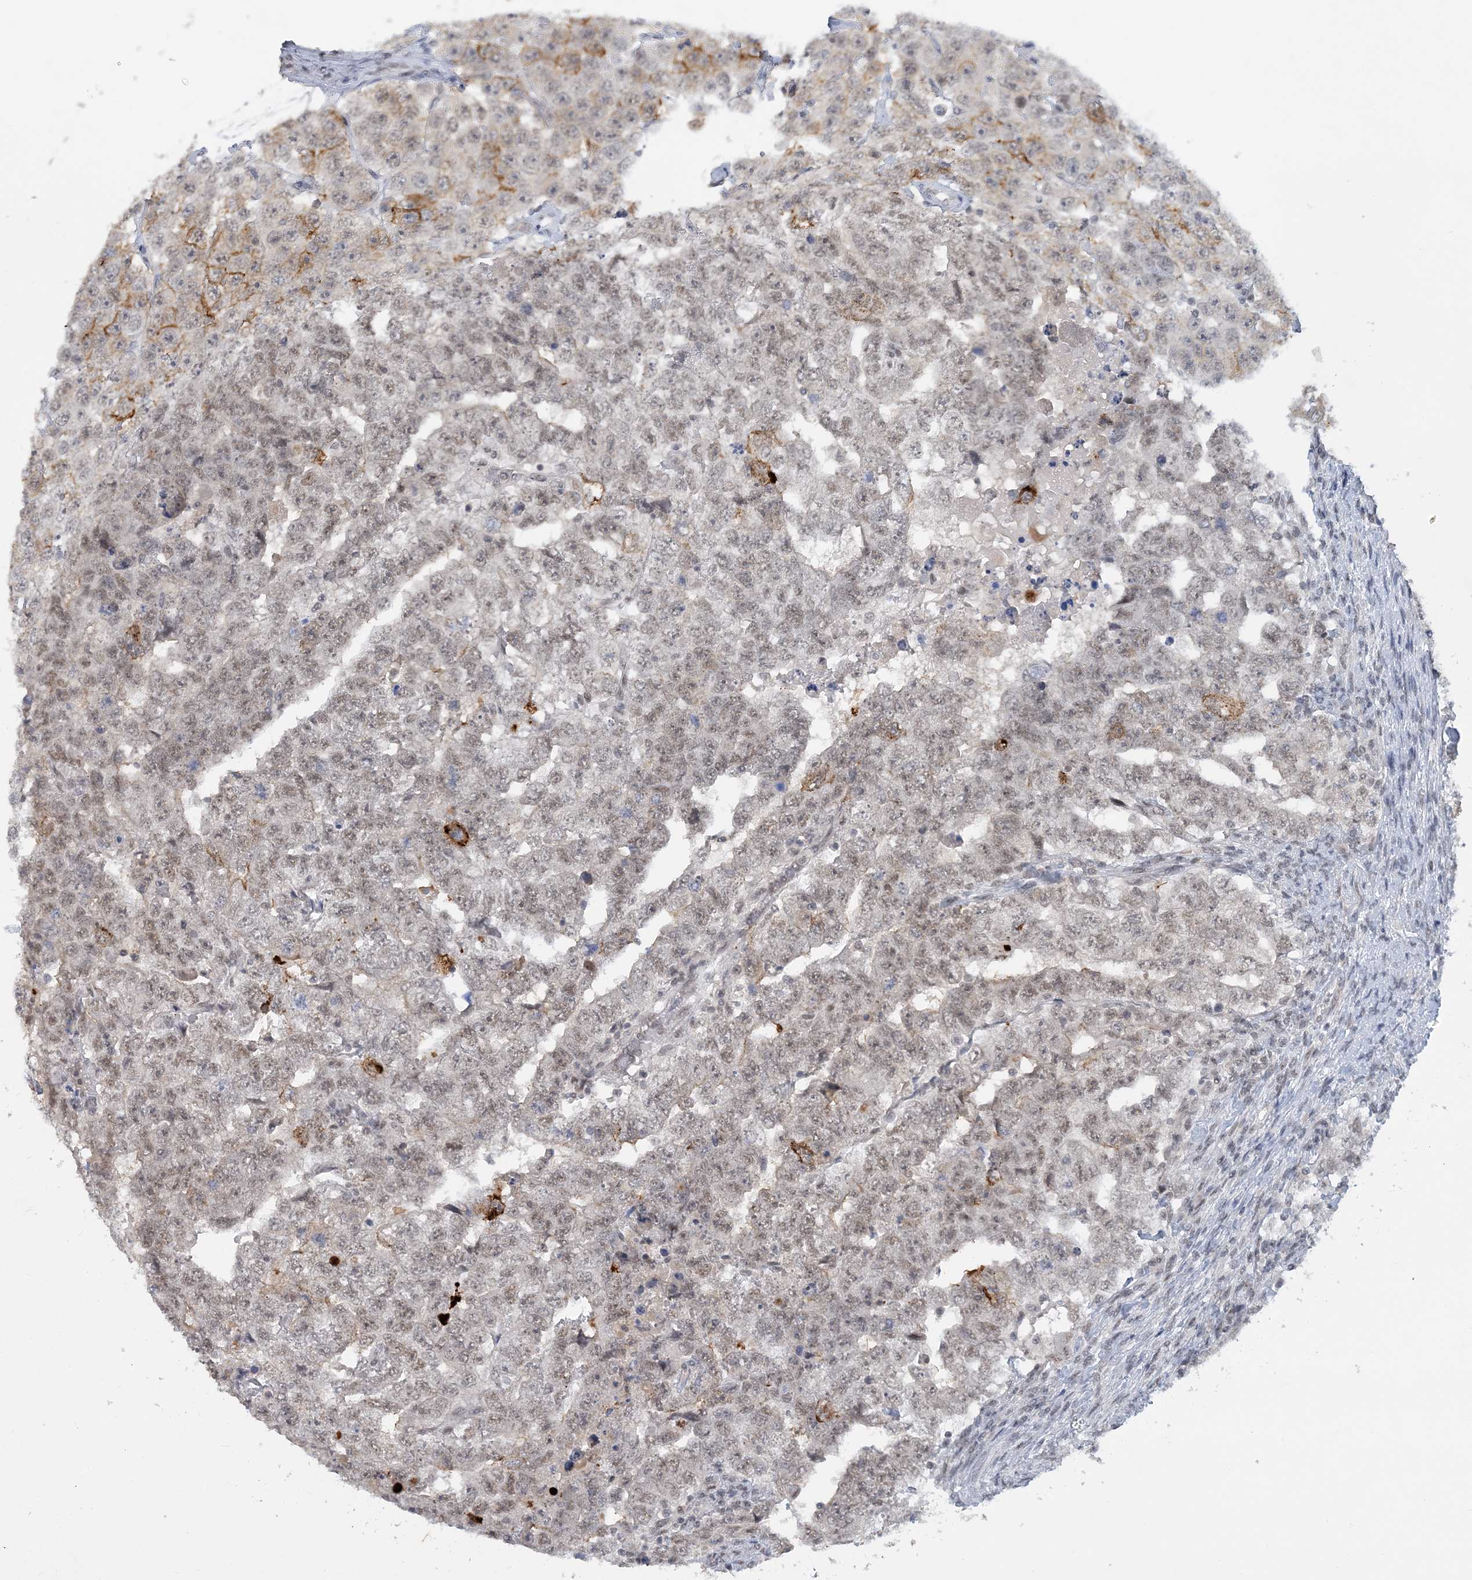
{"staining": {"intensity": "weak", "quantity": ">75%", "location": "nuclear"}, "tissue": "testis cancer", "cell_type": "Tumor cells", "image_type": "cancer", "snomed": [{"axis": "morphology", "description": "Carcinoma, Embryonal, NOS"}, {"axis": "topography", "description": "Testis"}], "caption": "IHC histopathology image of testis cancer (embryonal carcinoma) stained for a protein (brown), which demonstrates low levels of weak nuclear expression in approximately >75% of tumor cells.", "gene": "KMT2D", "patient": {"sex": "male", "age": 45}}